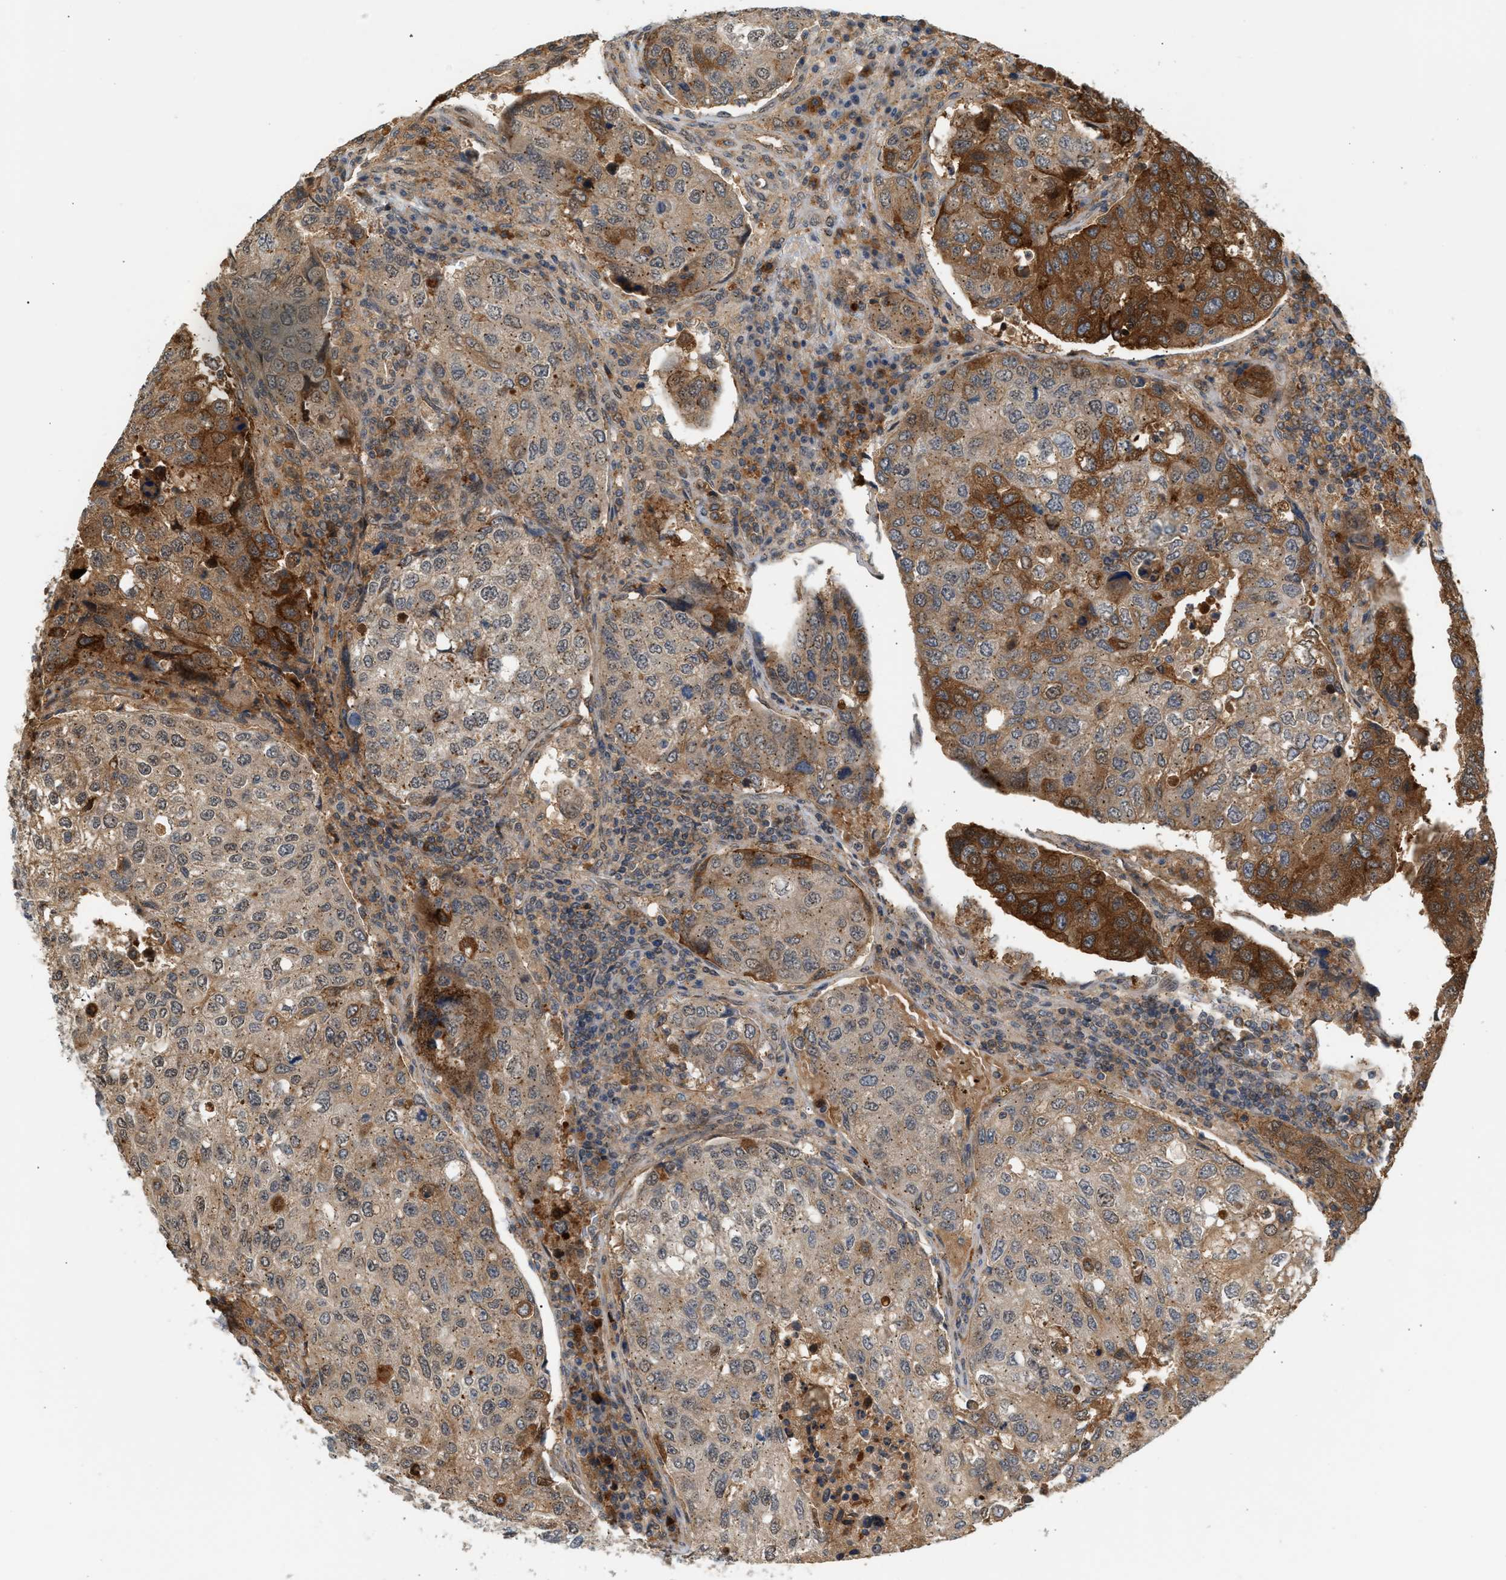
{"staining": {"intensity": "moderate", "quantity": ">75%", "location": "cytoplasmic/membranous"}, "tissue": "urothelial cancer", "cell_type": "Tumor cells", "image_type": "cancer", "snomed": [{"axis": "morphology", "description": "Urothelial carcinoma, High grade"}, {"axis": "topography", "description": "Lymph node"}, {"axis": "topography", "description": "Urinary bladder"}], "caption": "Immunohistochemistry (IHC) (DAB (3,3'-diaminobenzidine)) staining of high-grade urothelial carcinoma displays moderate cytoplasmic/membranous protein staining in approximately >75% of tumor cells.", "gene": "MAP2K5", "patient": {"sex": "male", "age": 51}}